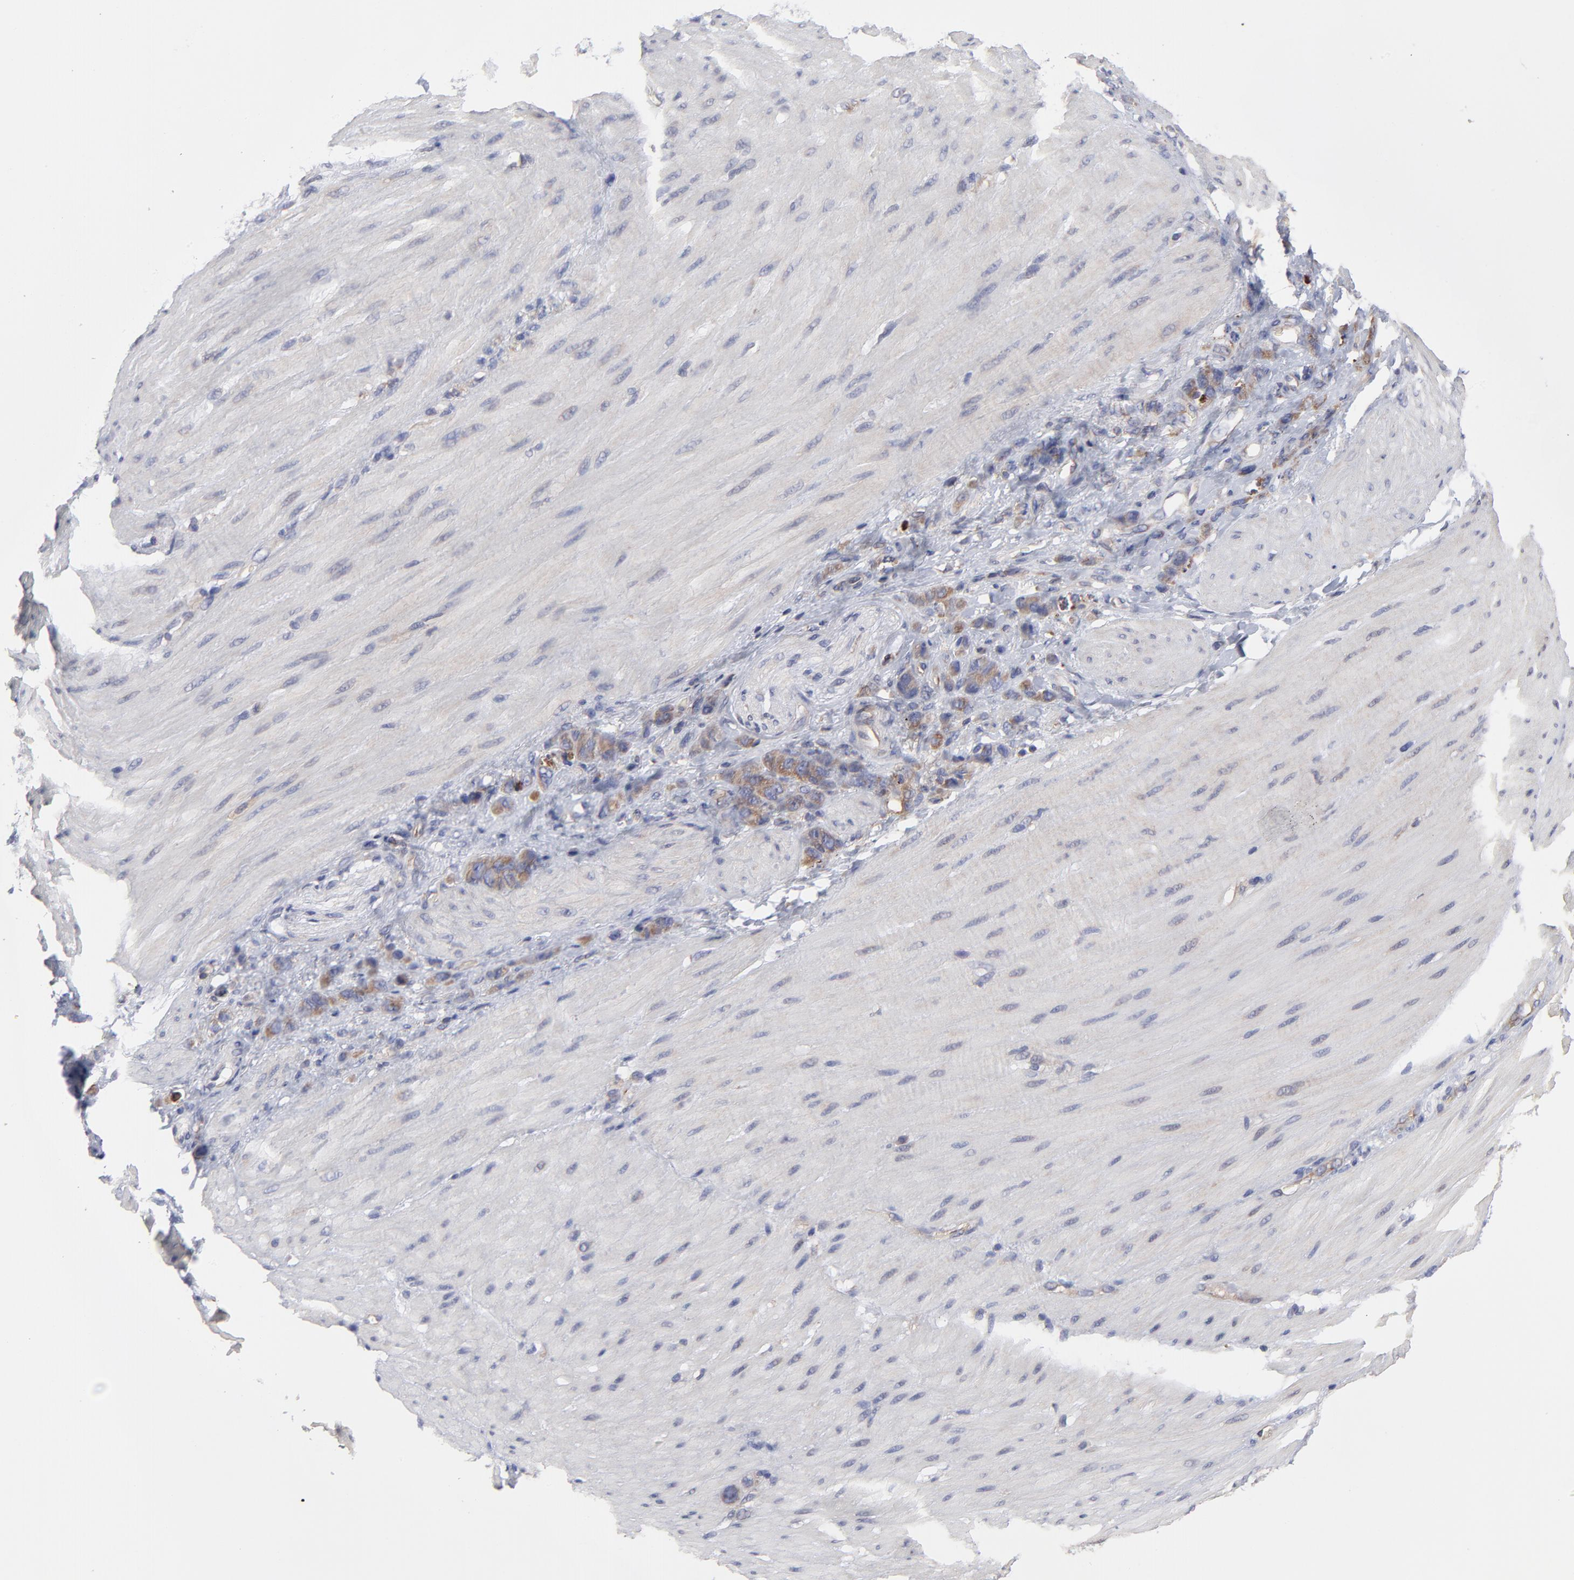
{"staining": {"intensity": "weak", "quantity": ">75%", "location": "cytoplasmic/membranous"}, "tissue": "stomach cancer", "cell_type": "Tumor cells", "image_type": "cancer", "snomed": [{"axis": "morphology", "description": "Normal tissue, NOS"}, {"axis": "morphology", "description": "Adenocarcinoma, NOS"}, {"axis": "topography", "description": "Stomach"}], "caption": "Immunohistochemical staining of stomach adenocarcinoma reveals low levels of weak cytoplasmic/membranous protein expression in approximately >75% of tumor cells.", "gene": "NFKBIA", "patient": {"sex": "male", "age": 82}}